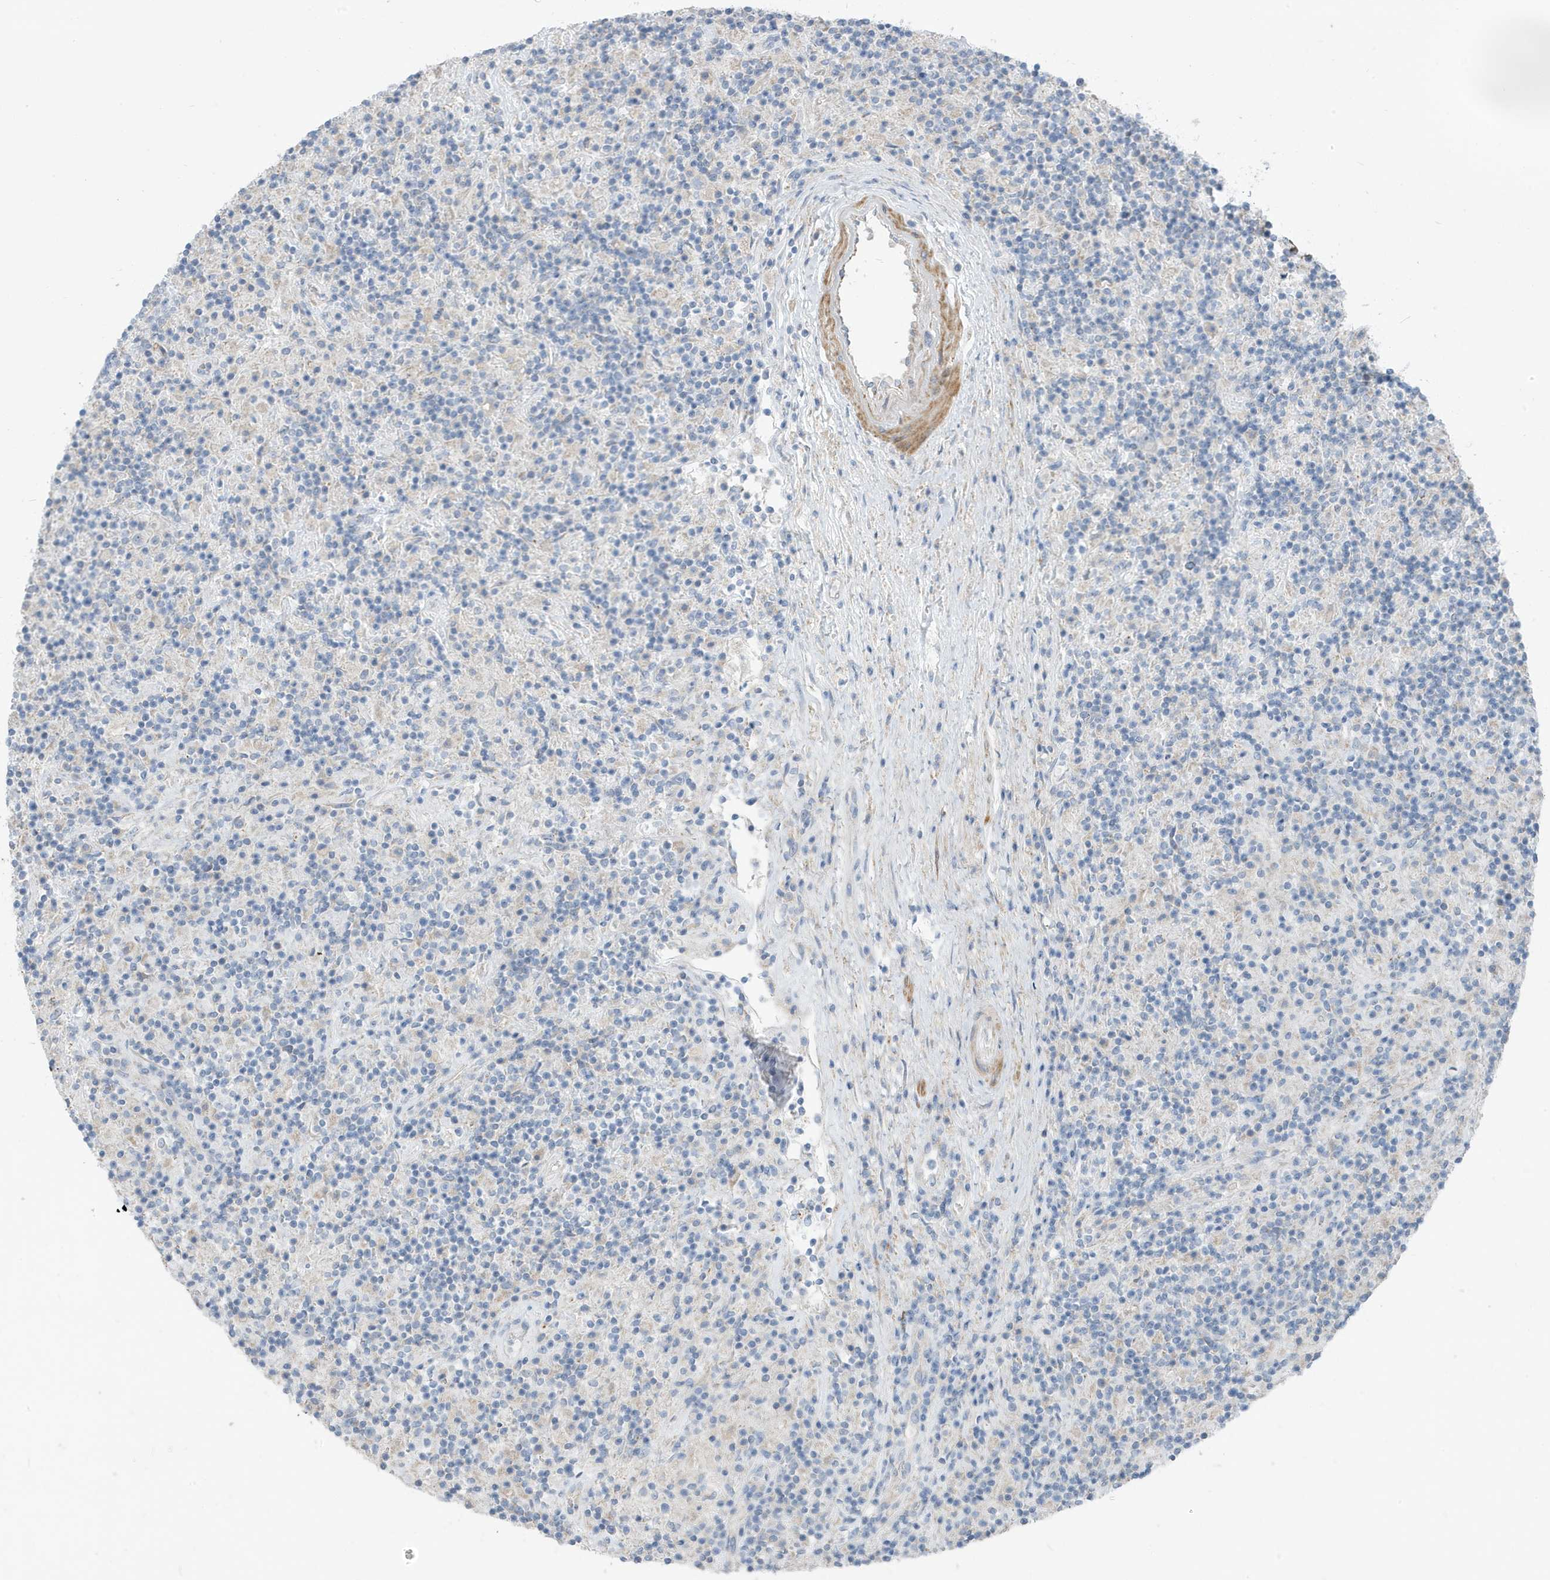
{"staining": {"intensity": "negative", "quantity": "none", "location": "none"}, "tissue": "lymphoma", "cell_type": "Tumor cells", "image_type": "cancer", "snomed": [{"axis": "morphology", "description": "Hodgkin's disease, NOS"}, {"axis": "topography", "description": "Lymph node"}], "caption": "DAB immunohistochemical staining of lymphoma exhibits no significant expression in tumor cells. (DAB IHC visualized using brightfield microscopy, high magnification).", "gene": "ATP13A5", "patient": {"sex": "male", "age": 70}}